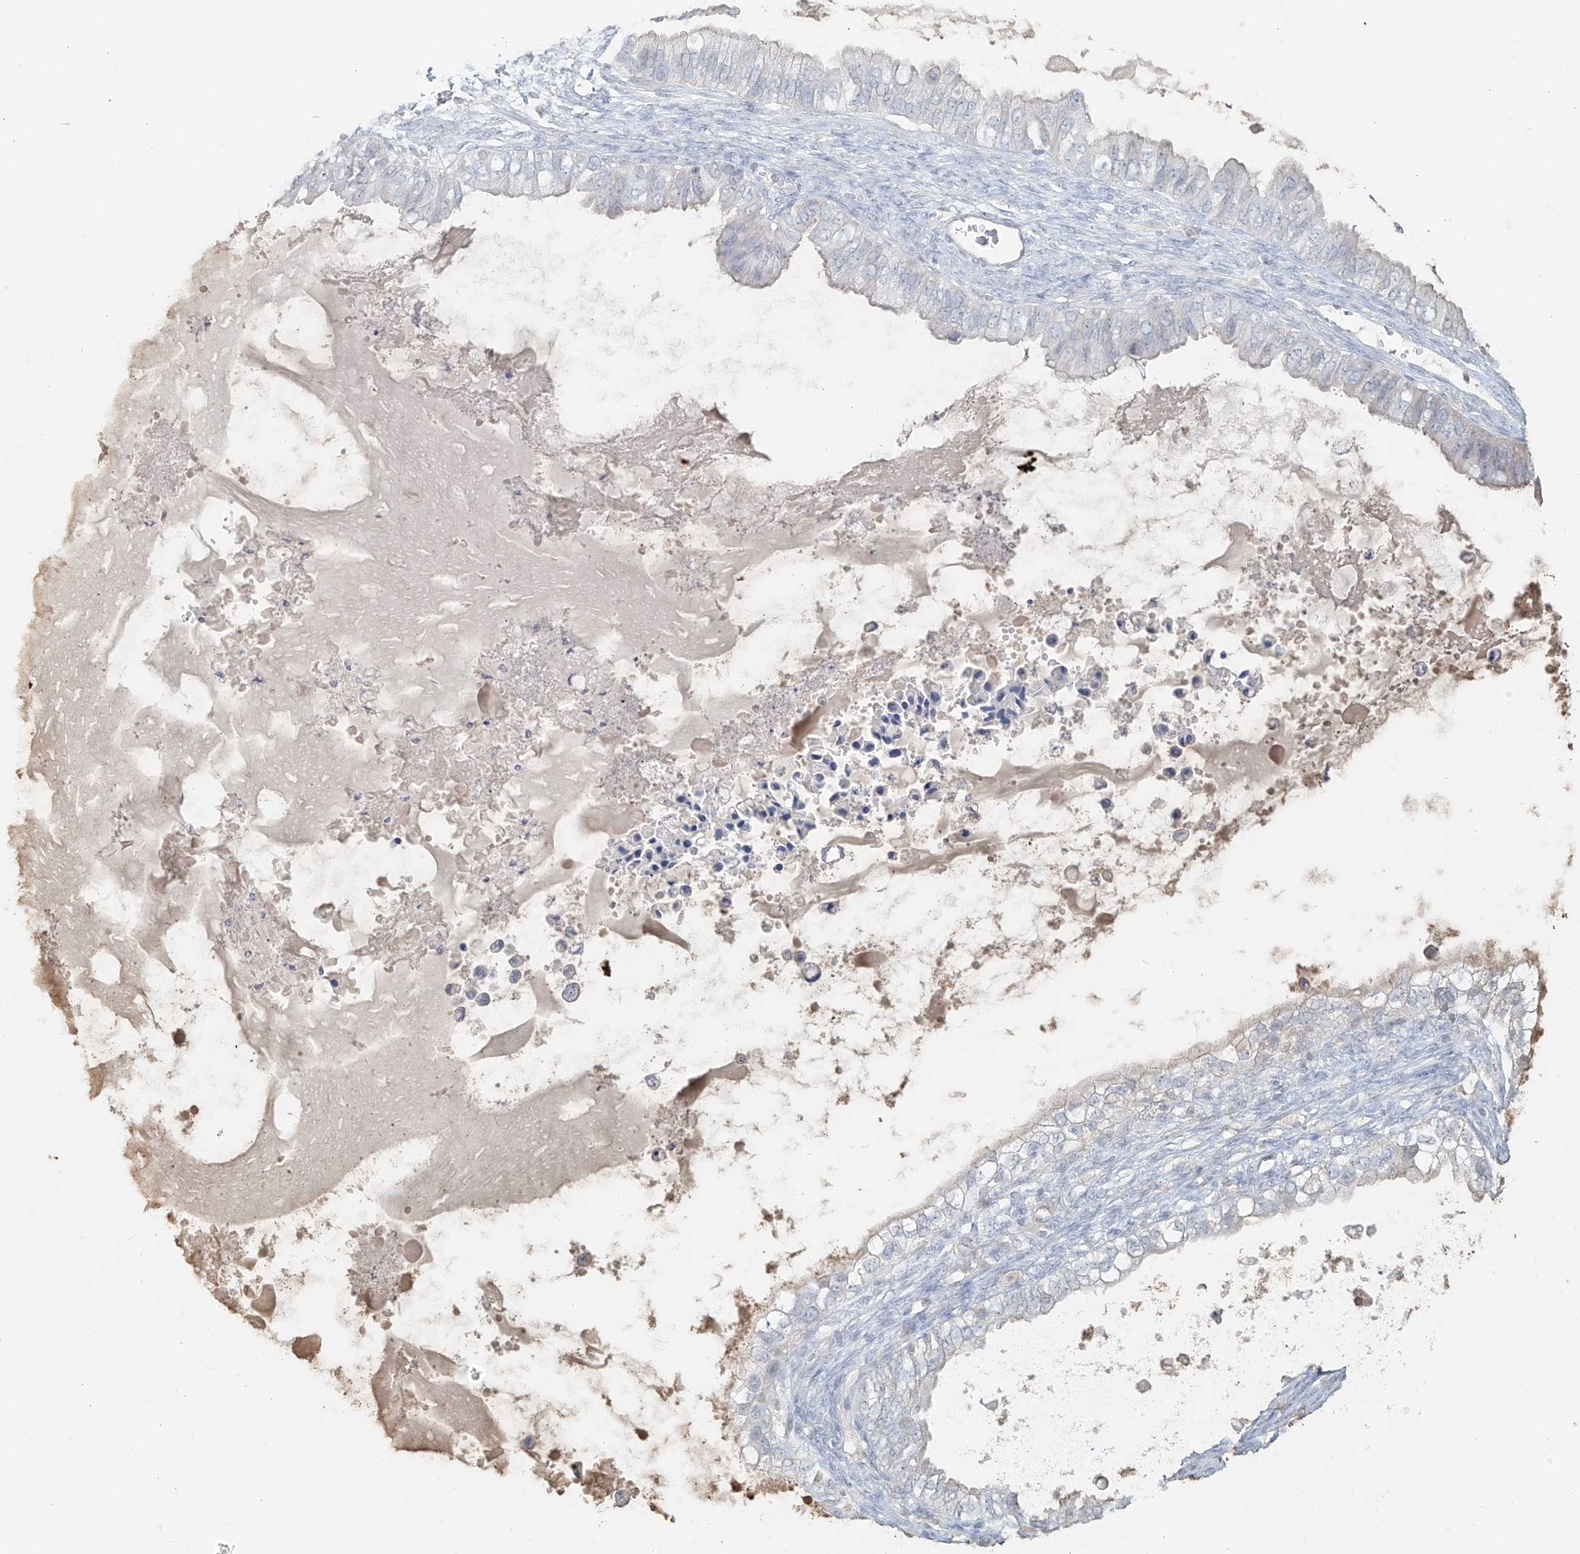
{"staining": {"intensity": "negative", "quantity": "none", "location": "none"}, "tissue": "ovarian cancer", "cell_type": "Tumor cells", "image_type": "cancer", "snomed": [{"axis": "morphology", "description": "Cystadenocarcinoma, mucinous, NOS"}, {"axis": "topography", "description": "Ovary"}], "caption": "A histopathology image of ovarian mucinous cystadenocarcinoma stained for a protein demonstrates no brown staining in tumor cells.", "gene": "NPHS1", "patient": {"sex": "female", "age": 80}}